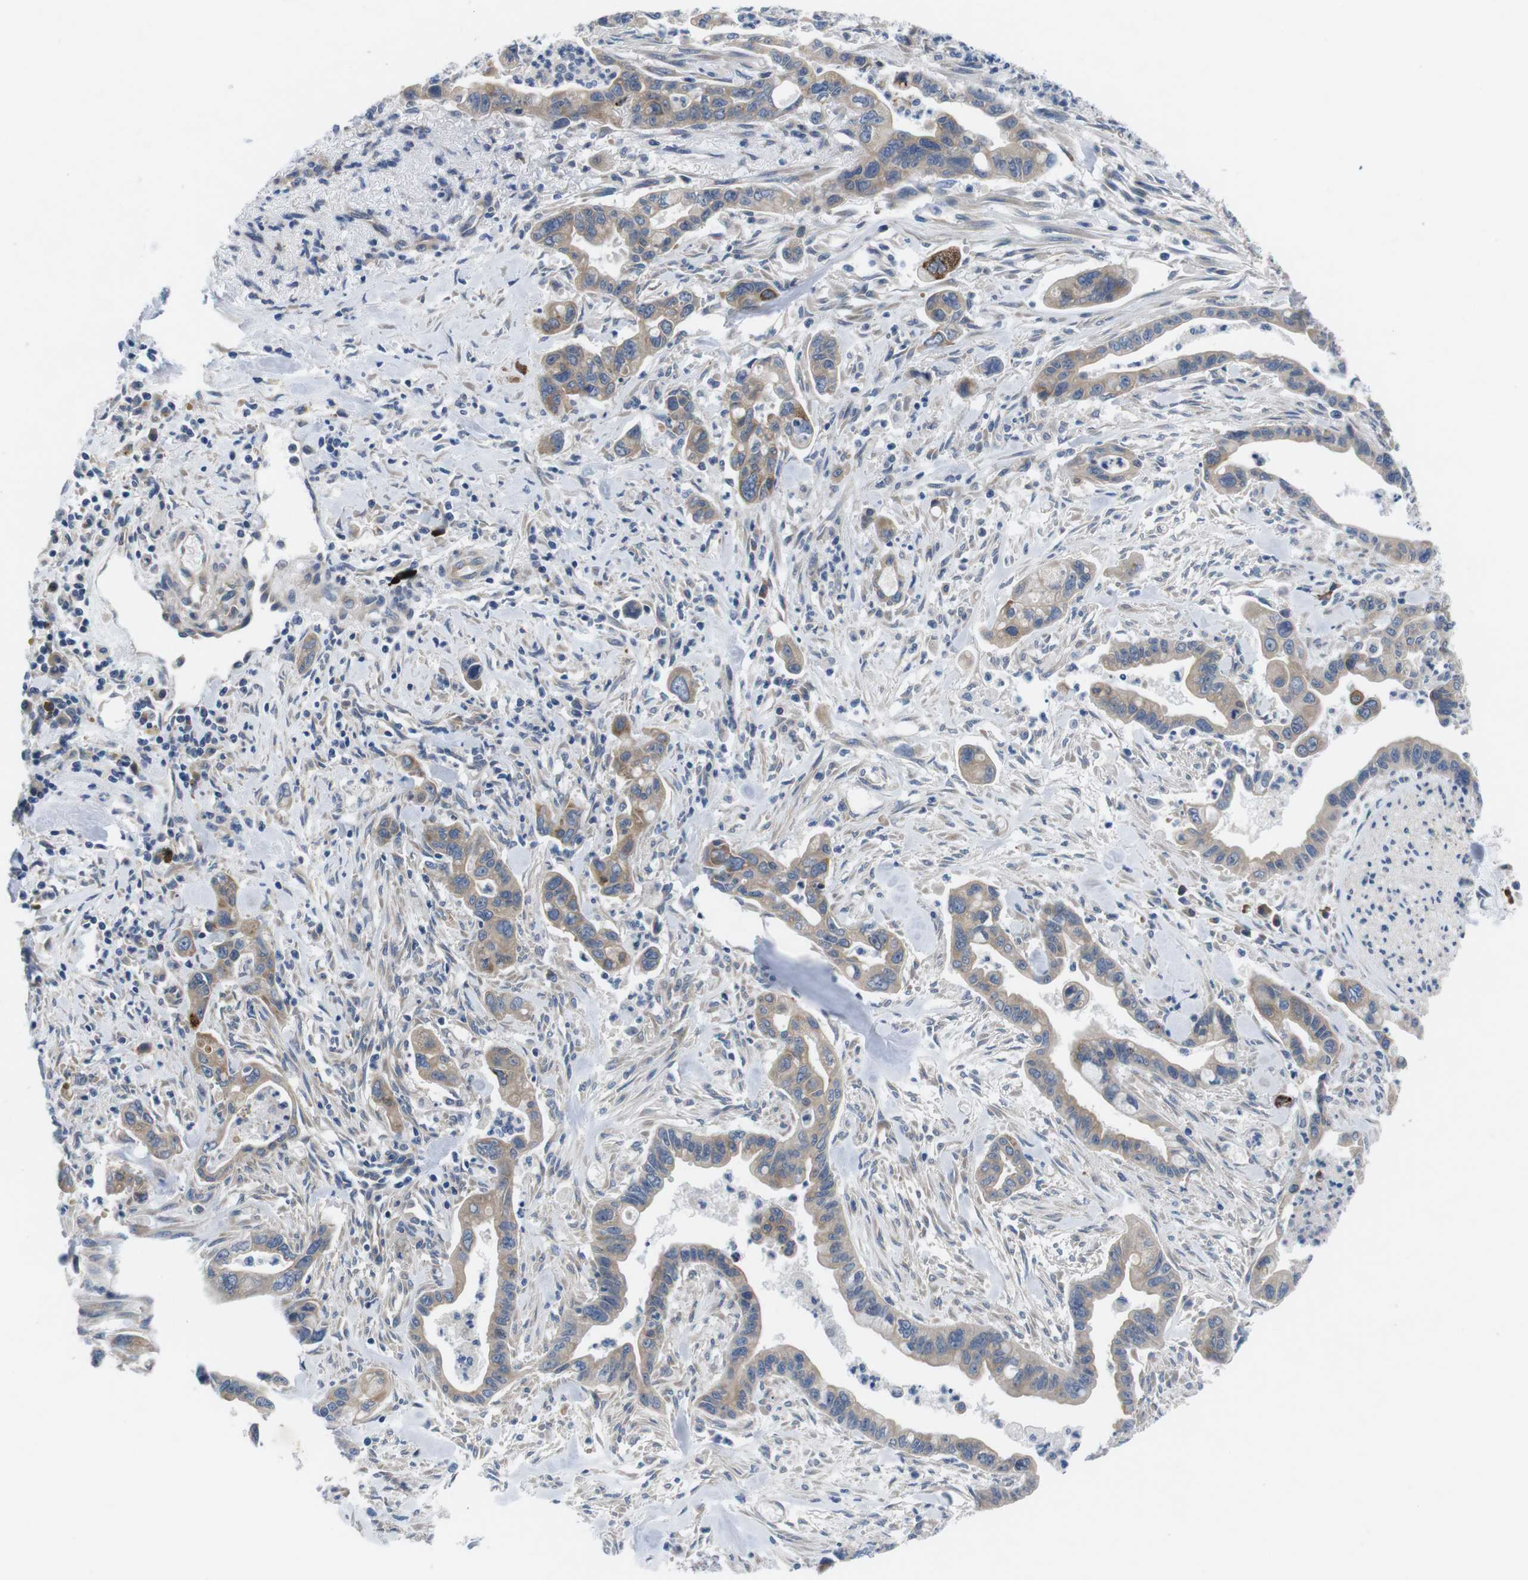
{"staining": {"intensity": "moderate", "quantity": ">75%", "location": "cytoplasmic/membranous"}, "tissue": "pancreatic cancer", "cell_type": "Tumor cells", "image_type": "cancer", "snomed": [{"axis": "morphology", "description": "Adenocarcinoma, NOS"}, {"axis": "topography", "description": "Pancreas"}], "caption": "IHC photomicrograph of human pancreatic cancer stained for a protein (brown), which displays medium levels of moderate cytoplasmic/membranous expression in about >75% of tumor cells.", "gene": "JAK1", "patient": {"sex": "male", "age": 70}}